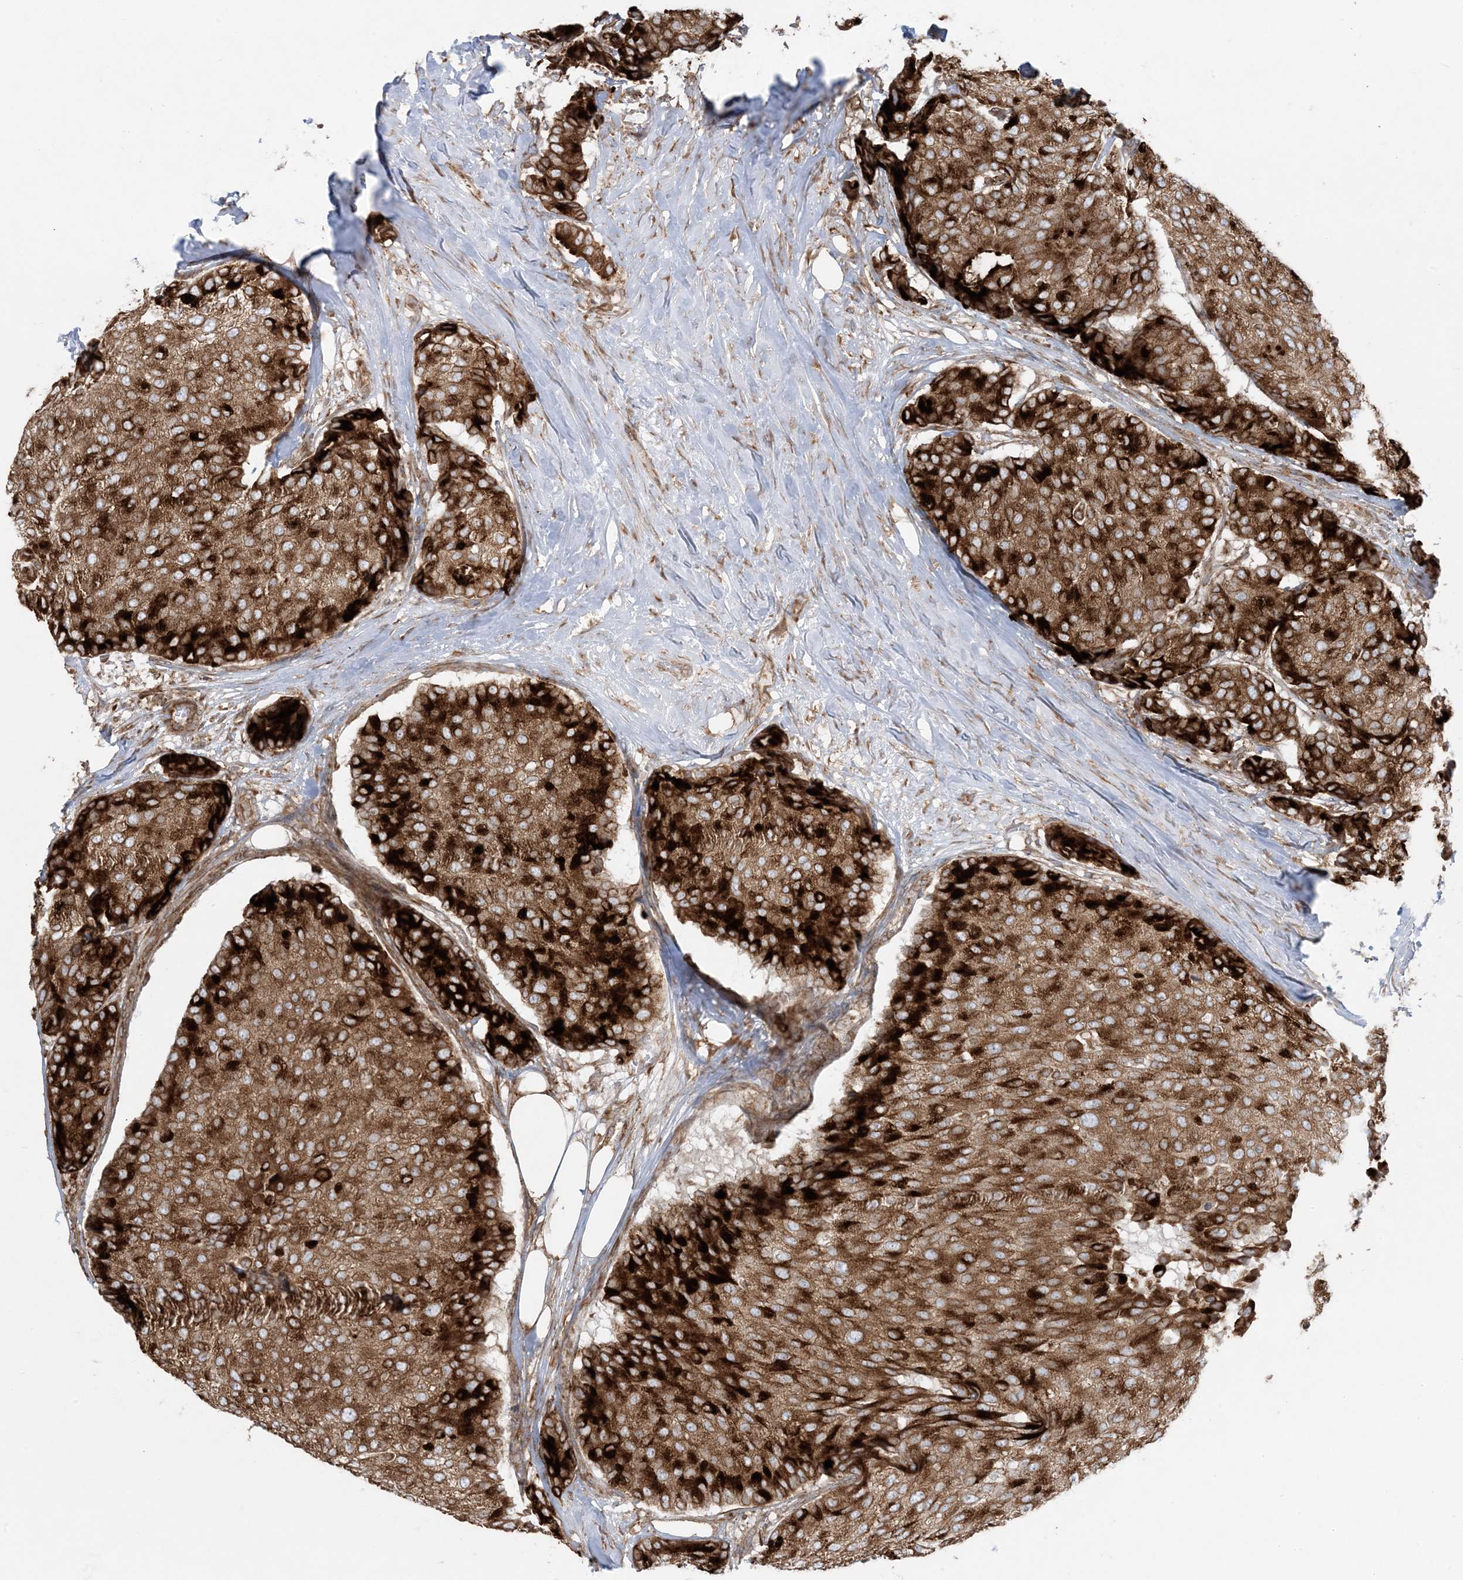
{"staining": {"intensity": "strong", "quantity": ">75%", "location": "cytoplasmic/membranous"}, "tissue": "breast cancer", "cell_type": "Tumor cells", "image_type": "cancer", "snomed": [{"axis": "morphology", "description": "Duct carcinoma"}, {"axis": "topography", "description": "Breast"}], "caption": "High-magnification brightfield microscopy of breast infiltrating ductal carcinoma stained with DAB (3,3'-diaminobenzidine) (brown) and counterstained with hematoxylin (blue). tumor cells exhibit strong cytoplasmic/membranous positivity is seen in approximately>75% of cells. (IHC, brightfield microscopy, high magnification).", "gene": "UBXN4", "patient": {"sex": "female", "age": 75}}